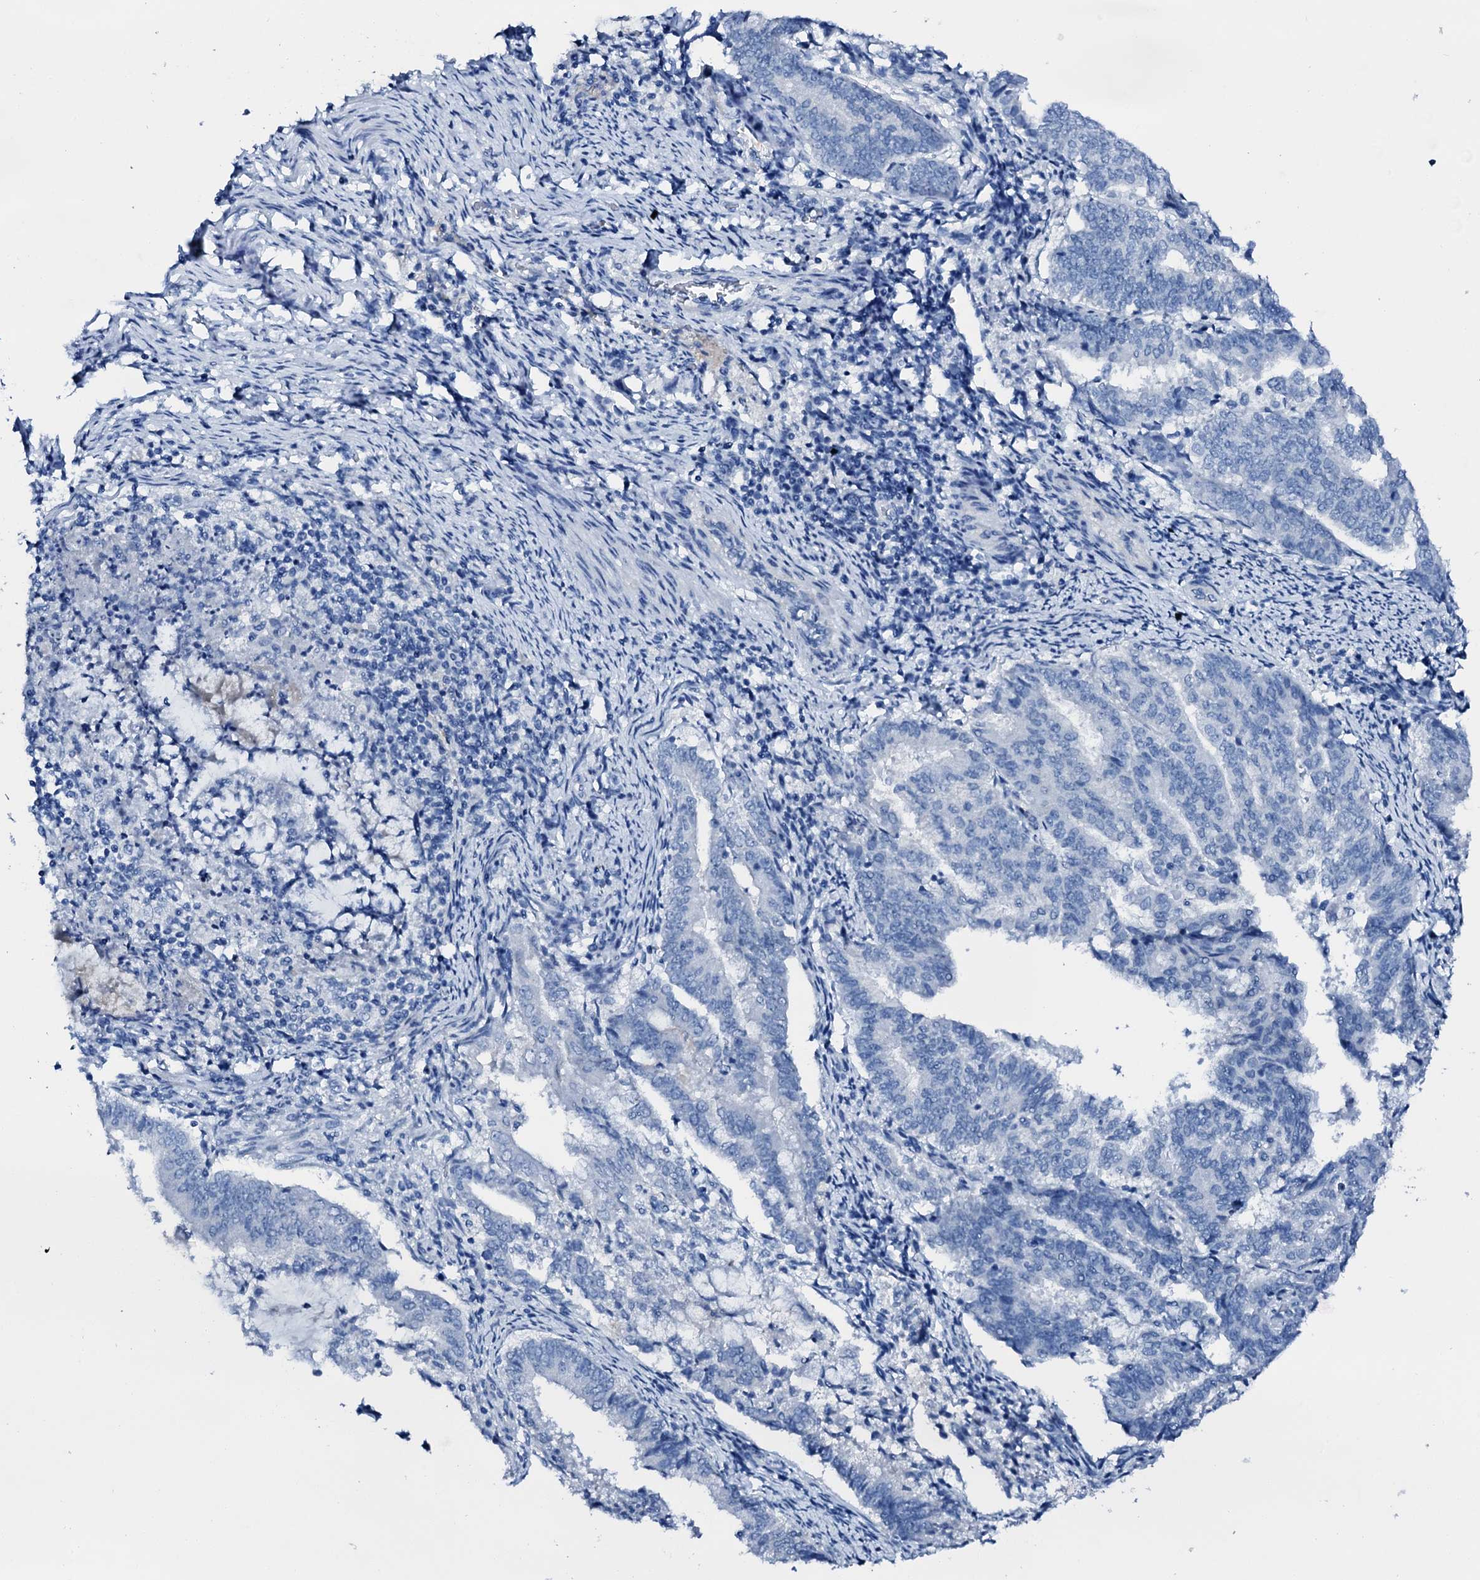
{"staining": {"intensity": "negative", "quantity": "none", "location": "none"}, "tissue": "endometrial cancer", "cell_type": "Tumor cells", "image_type": "cancer", "snomed": [{"axis": "morphology", "description": "Adenocarcinoma, NOS"}, {"axis": "topography", "description": "Endometrium"}], "caption": "Endometrial cancer was stained to show a protein in brown. There is no significant staining in tumor cells.", "gene": "PTH", "patient": {"sex": "female", "age": 80}}